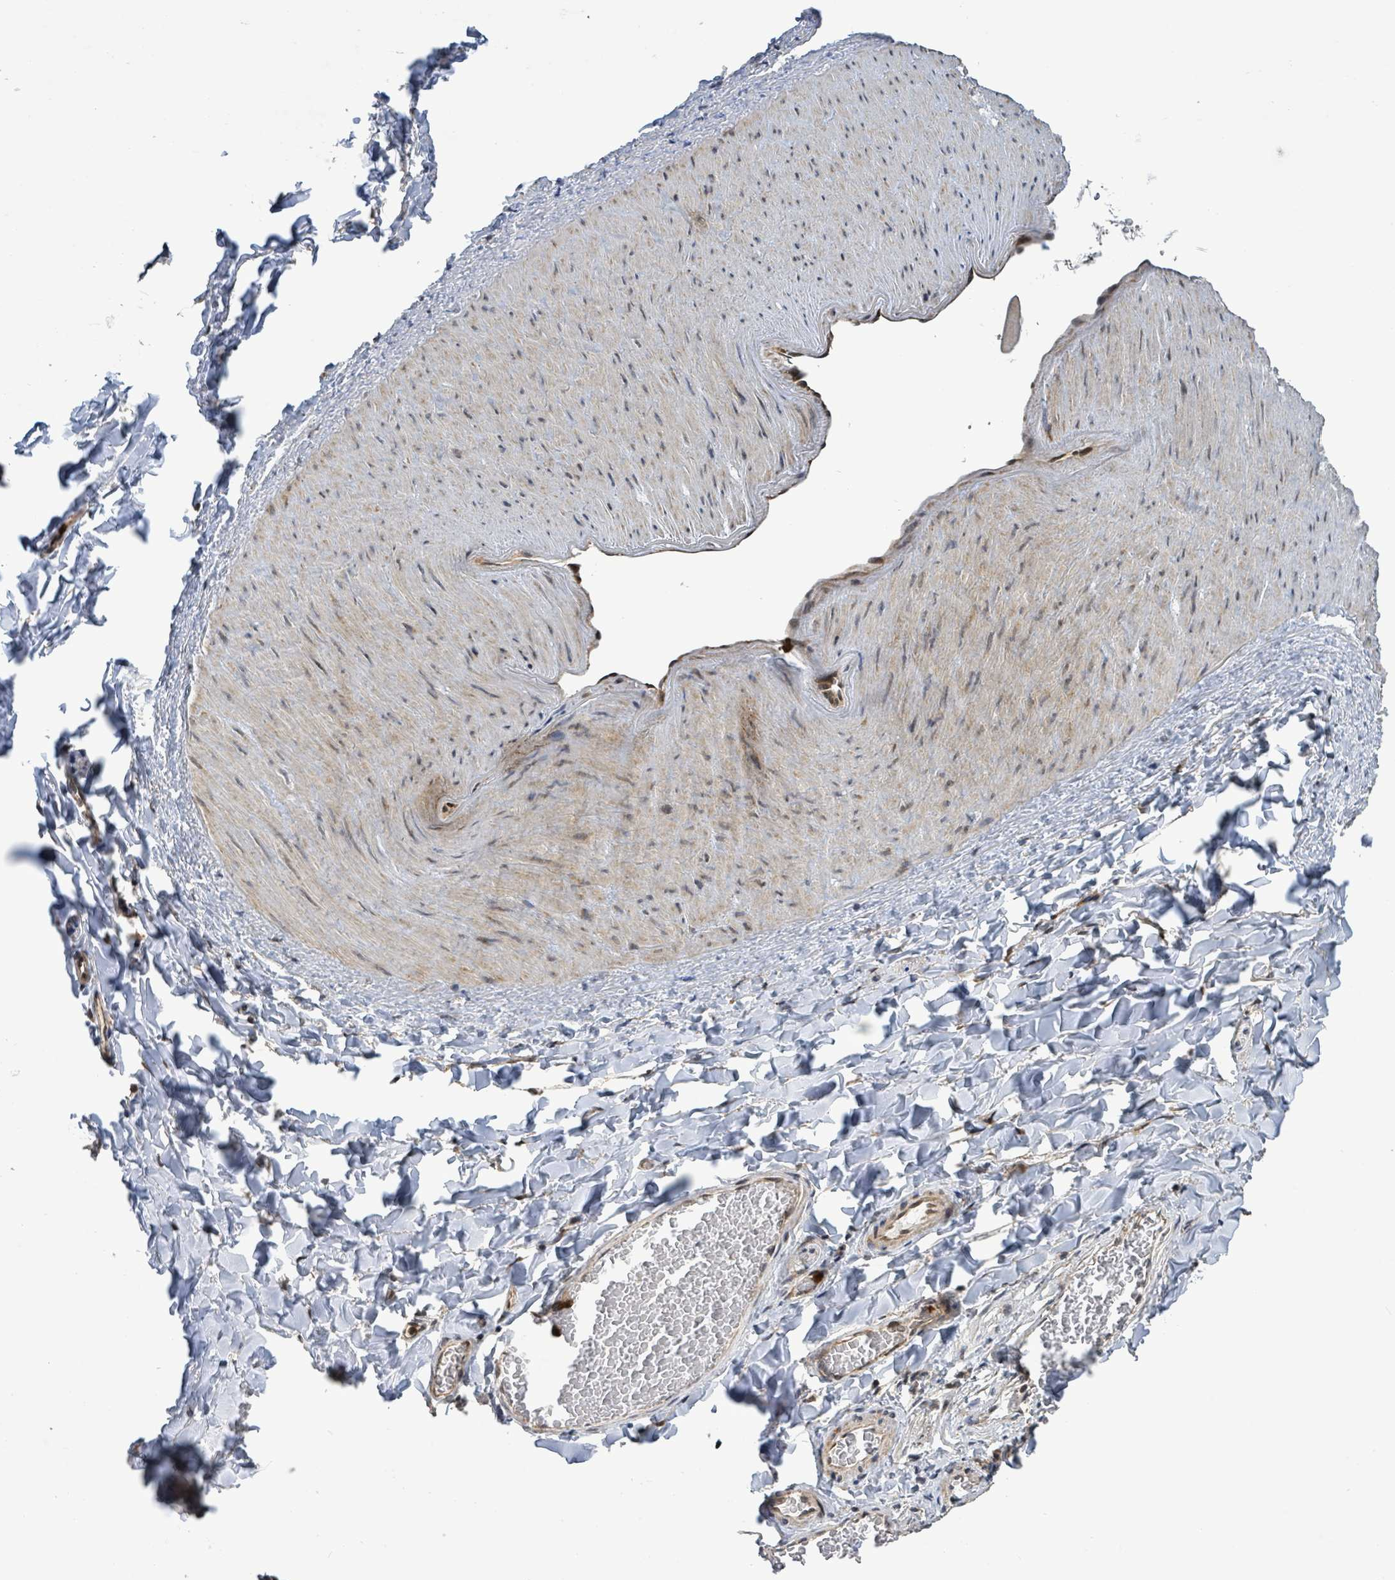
{"staining": {"intensity": "negative", "quantity": "none", "location": "none"}, "tissue": "adipose tissue", "cell_type": "Adipocytes", "image_type": "normal", "snomed": [{"axis": "morphology", "description": "Normal tissue, NOS"}, {"axis": "morphology", "description": "Carcinoma, NOS"}, {"axis": "topography", "description": "Pancreas"}, {"axis": "topography", "description": "Peripheral nerve tissue"}], "caption": "Protein analysis of benign adipose tissue shows no significant positivity in adipocytes. (DAB (3,3'-diaminobenzidine) immunohistochemistry (IHC), high magnification).", "gene": "COQ6", "patient": {"sex": "female", "age": 29}}